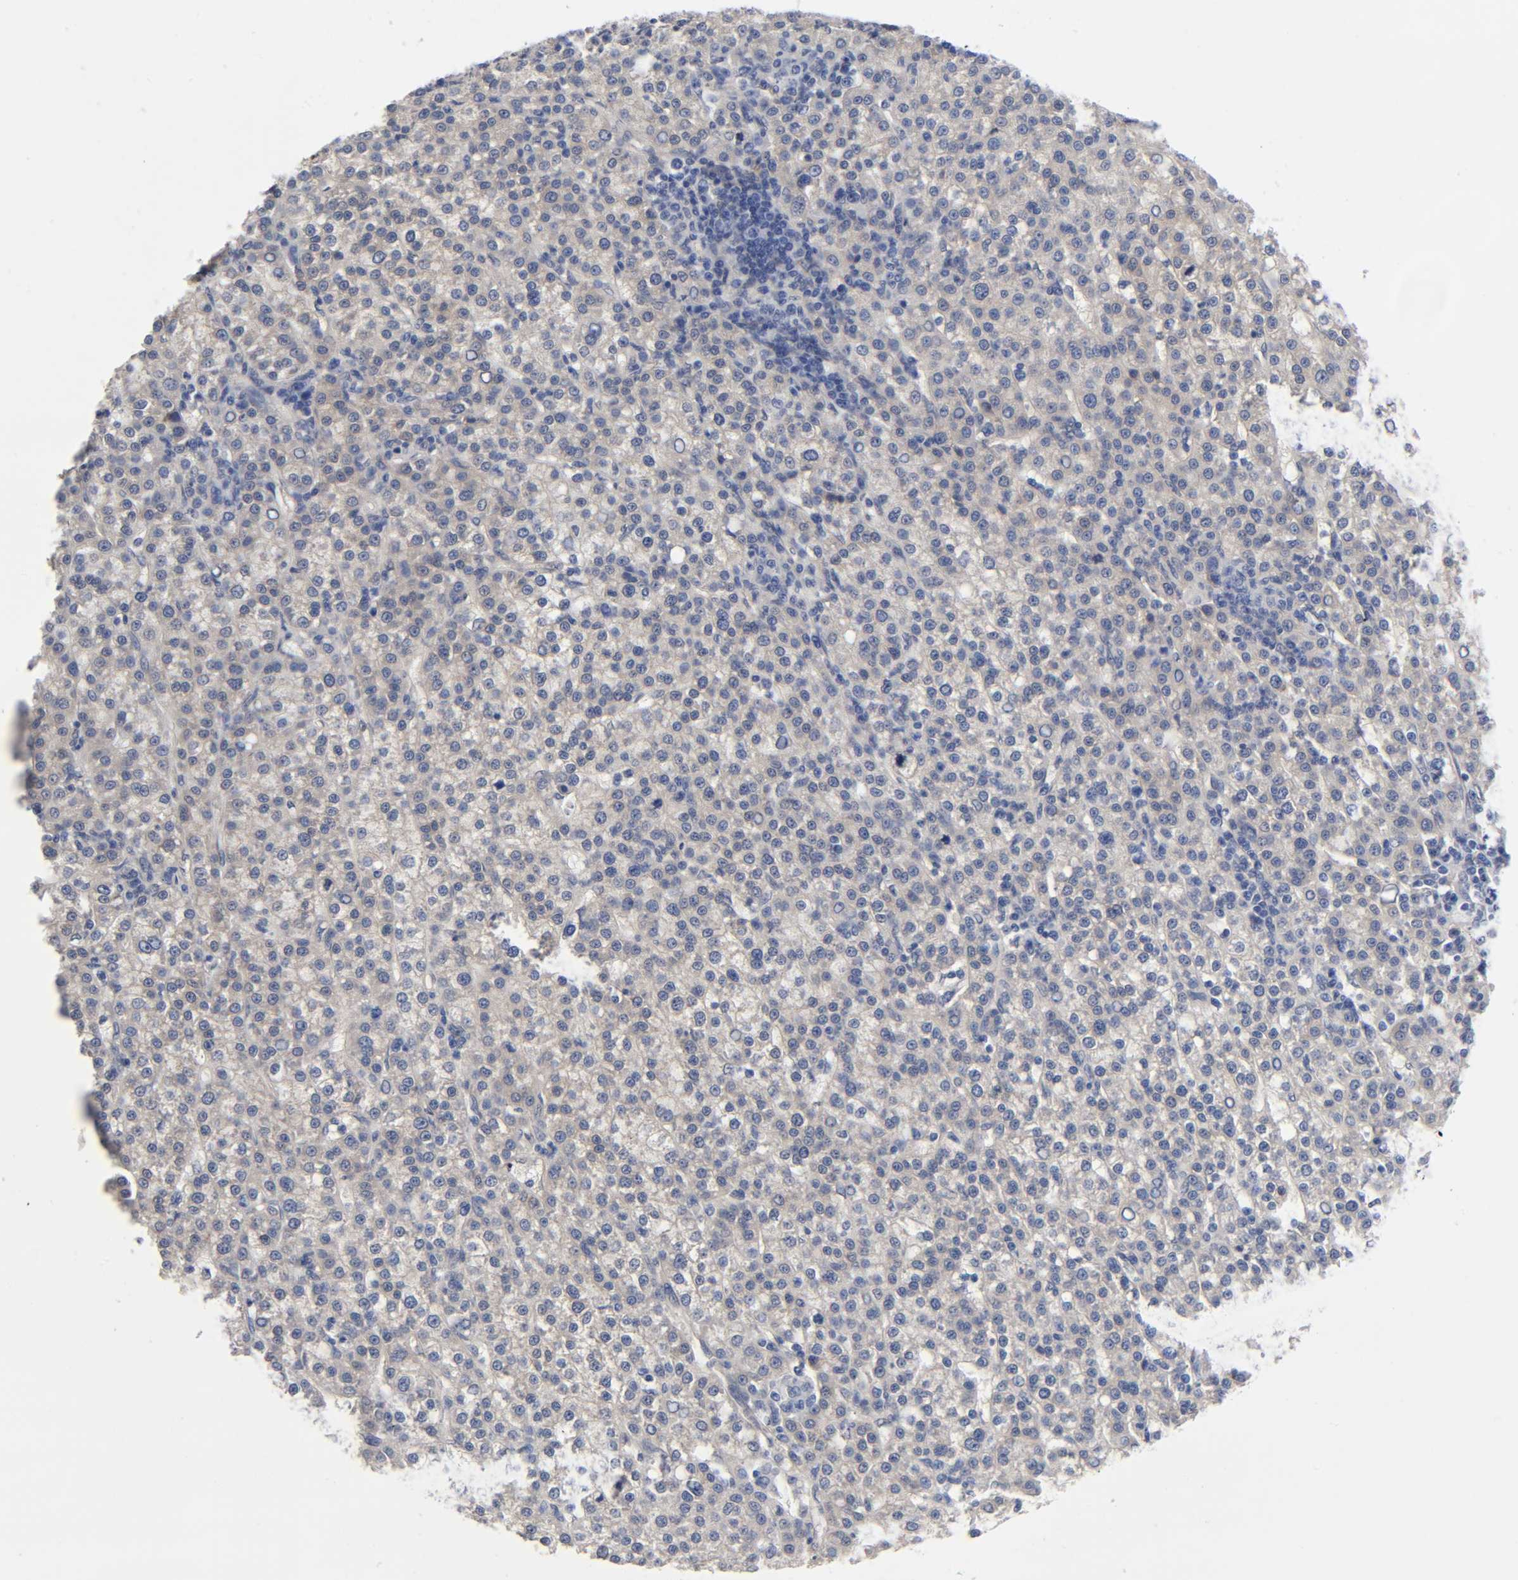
{"staining": {"intensity": "negative", "quantity": "none", "location": "none"}, "tissue": "liver cancer", "cell_type": "Tumor cells", "image_type": "cancer", "snomed": [{"axis": "morphology", "description": "Carcinoma, Hepatocellular, NOS"}, {"axis": "topography", "description": "Liver"}], "caption": "Immunohistochemical staining of human liver cancer (hepatocellular carcinoma) reveals no significant positivity in tumor cells.", "gene": "RAB13", "patient": {"sex": "female", "age": 58}}